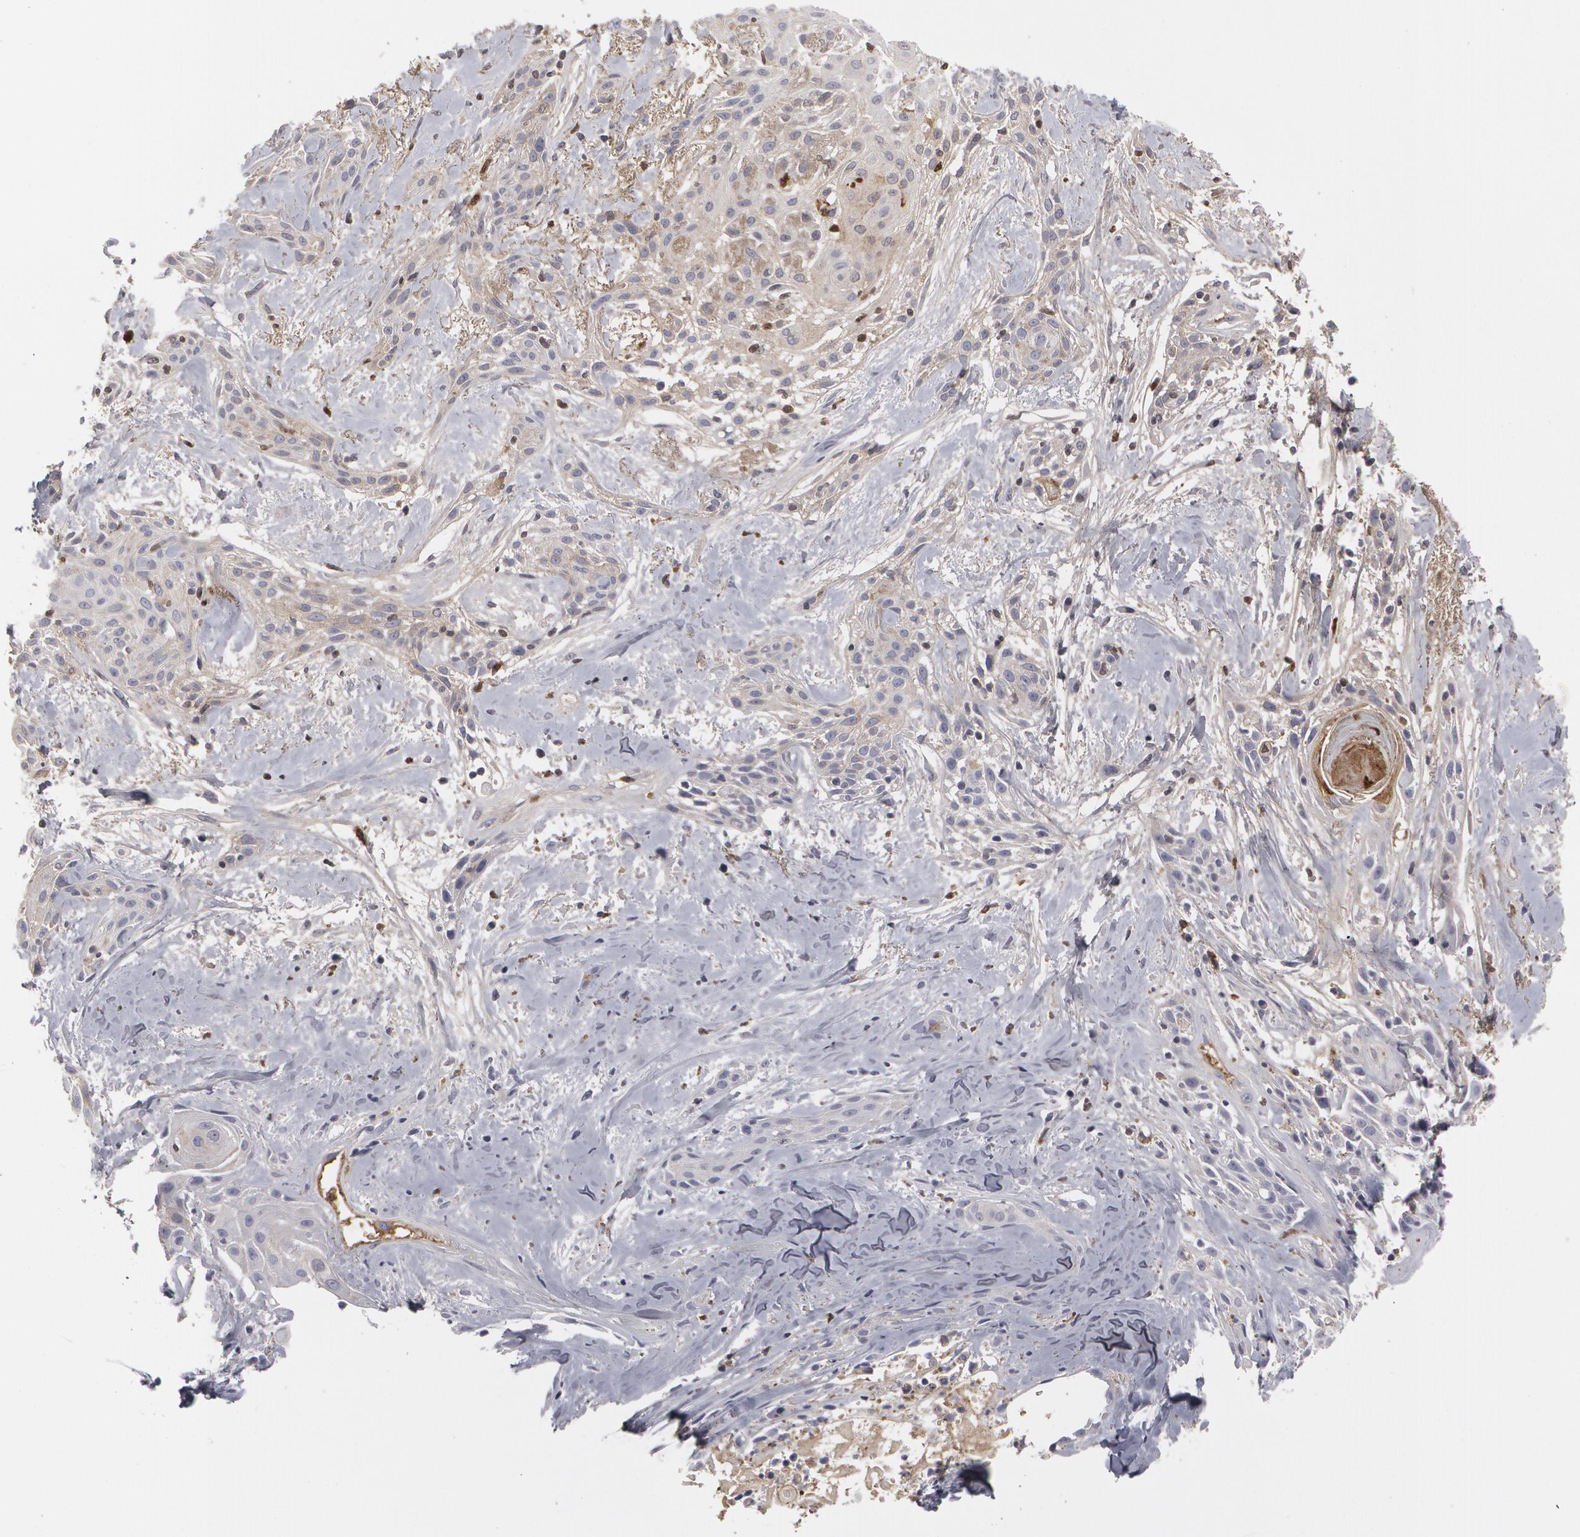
{"staining": {"intensity": "weak", "quantity": "<25%", "location": "cytoplasmic/membranous"}, "tissue": "skin cancer", "cell_type": "Tumor cells", "image_type": "cancer", "snomed": [{"axis": "morphology", "description": "Squamous cell carcinoma, NOS"}, {"axis": "topography", "description": "Skin"}, {"axis": "topography", "description": "Anal"}], "caption": "Tumor cells are negative for brown protein staining in squamous cell carcinoma (skin). (DAB immunohistochemistry (IHC) visualized using brightfield microscopy, high magnification).", "gene": "LRG1", "patient": {"sex": "male", "age": 64}}